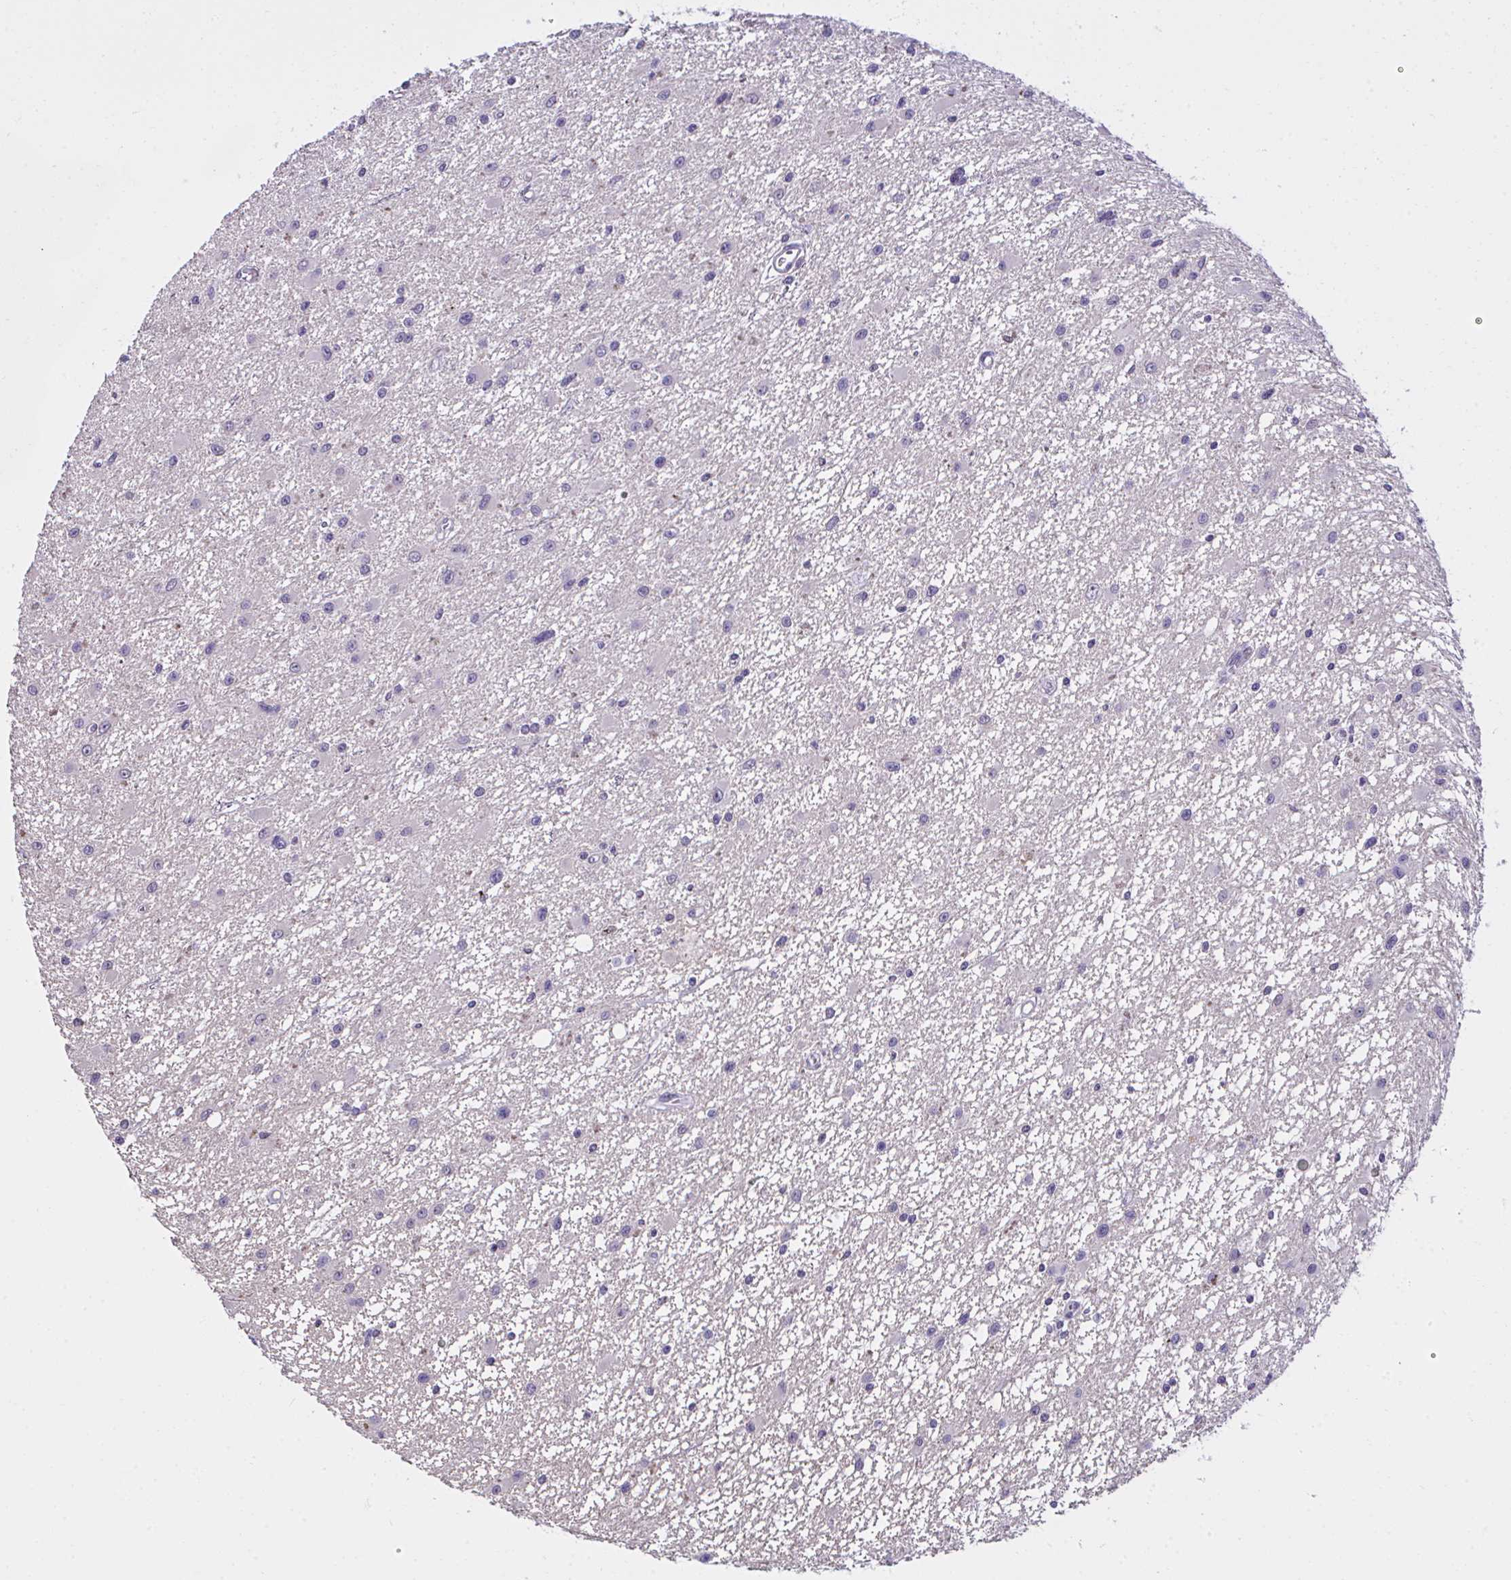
{"staining": {"intensity": "moderate", "quantity": "<25%", "location": "nuclear"}, "tissue": "glioma", "cell_type": "Tumor cells", "image_type": "cancer", "snomed": [{"axis": "morphology", "description": "Glioma, malignant, High grade"}, {"axis": "topography", "description": "Brain"}], "caption": "Glioma stained with a brown dye displays moderate nuclear positive expression in about <25% of tumor cells.", "gene": "CEP72", "patient": {"sex": "male", "age": 54}}